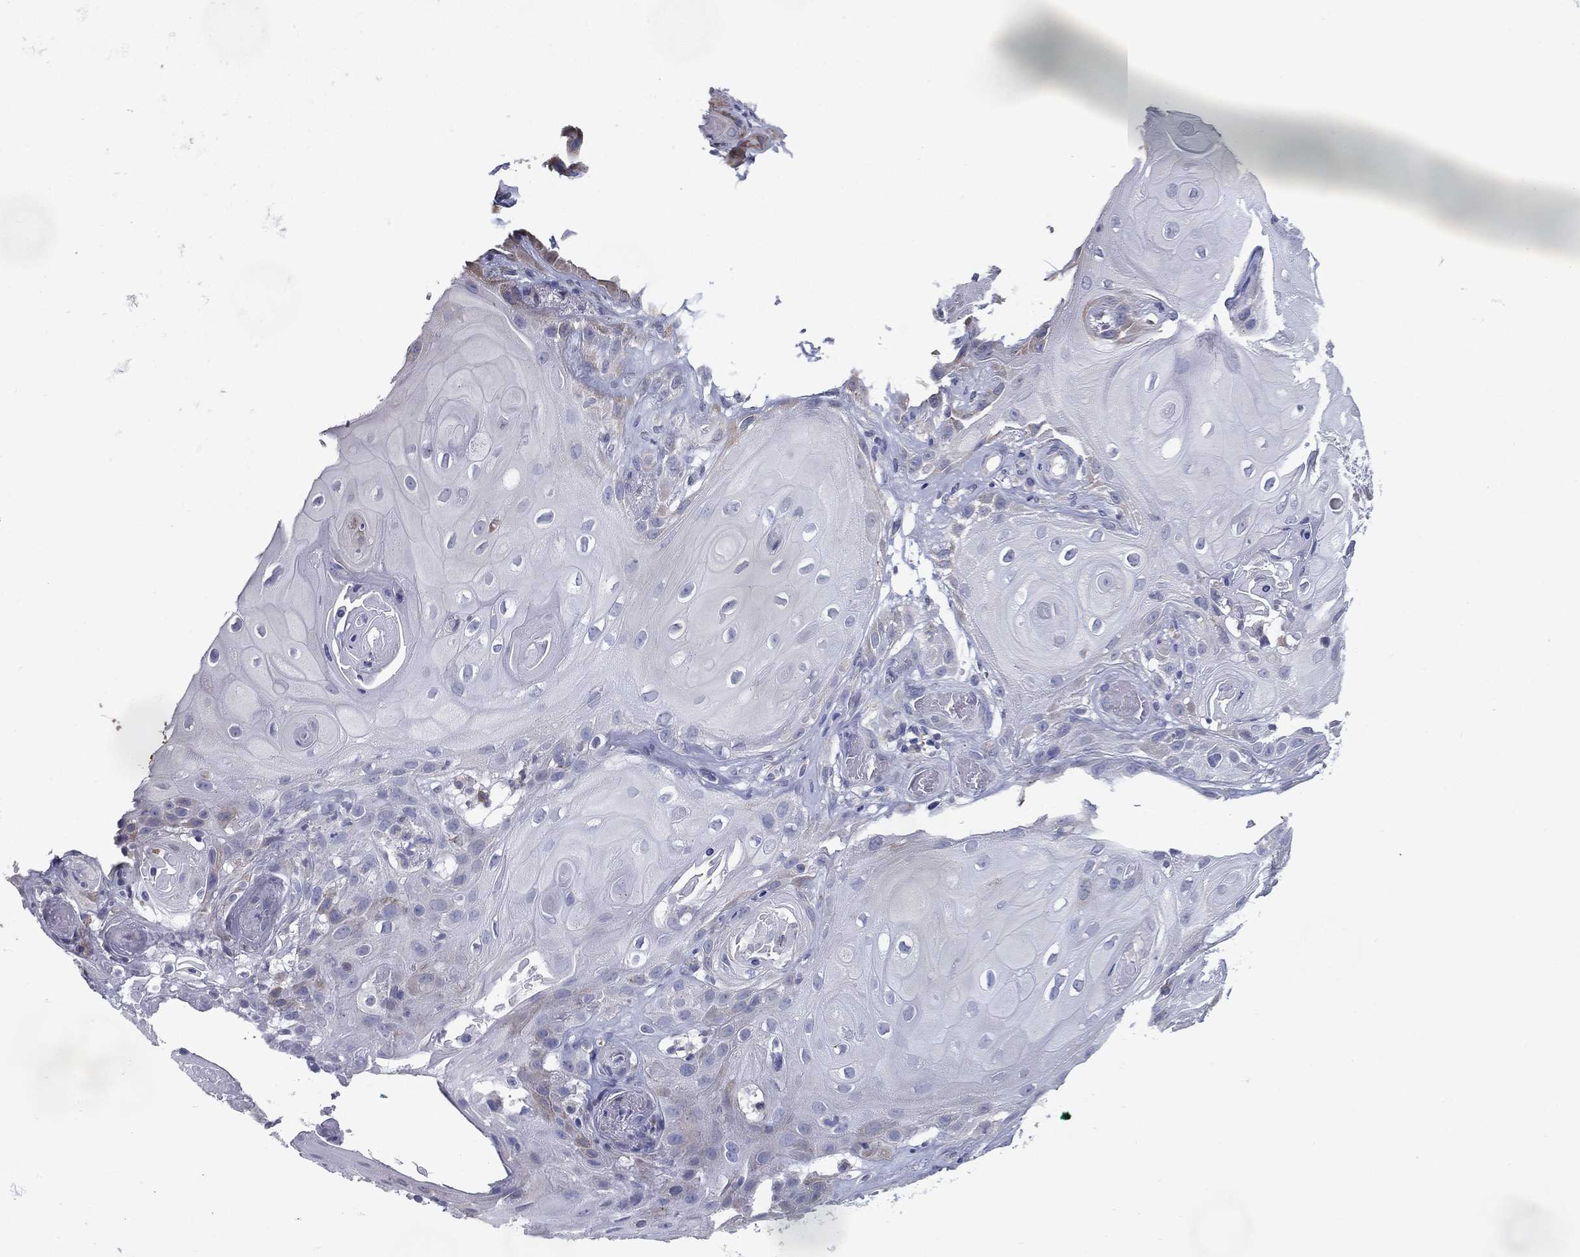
{"staining": {"intensity": "negative", "quantity": "none", "location": "none"}, "tissue": "skin cancer", "cell_type": "Tumor cells", "image_type": "cancer", "snomed": [{"axis": "morphology", "description": "Squamous cell carcinoma, NOS"}, {"axis": "topography", "description": "Skin"}], "caption": "Immunohistochemical staining of skin cancer demonstrates no significant positivity in tumor cells. (DAB IHC visualized using brightfield microscopy, high magnification).", "gene": "C19orf18", "patient": {"sex": "male", "age": 62}}